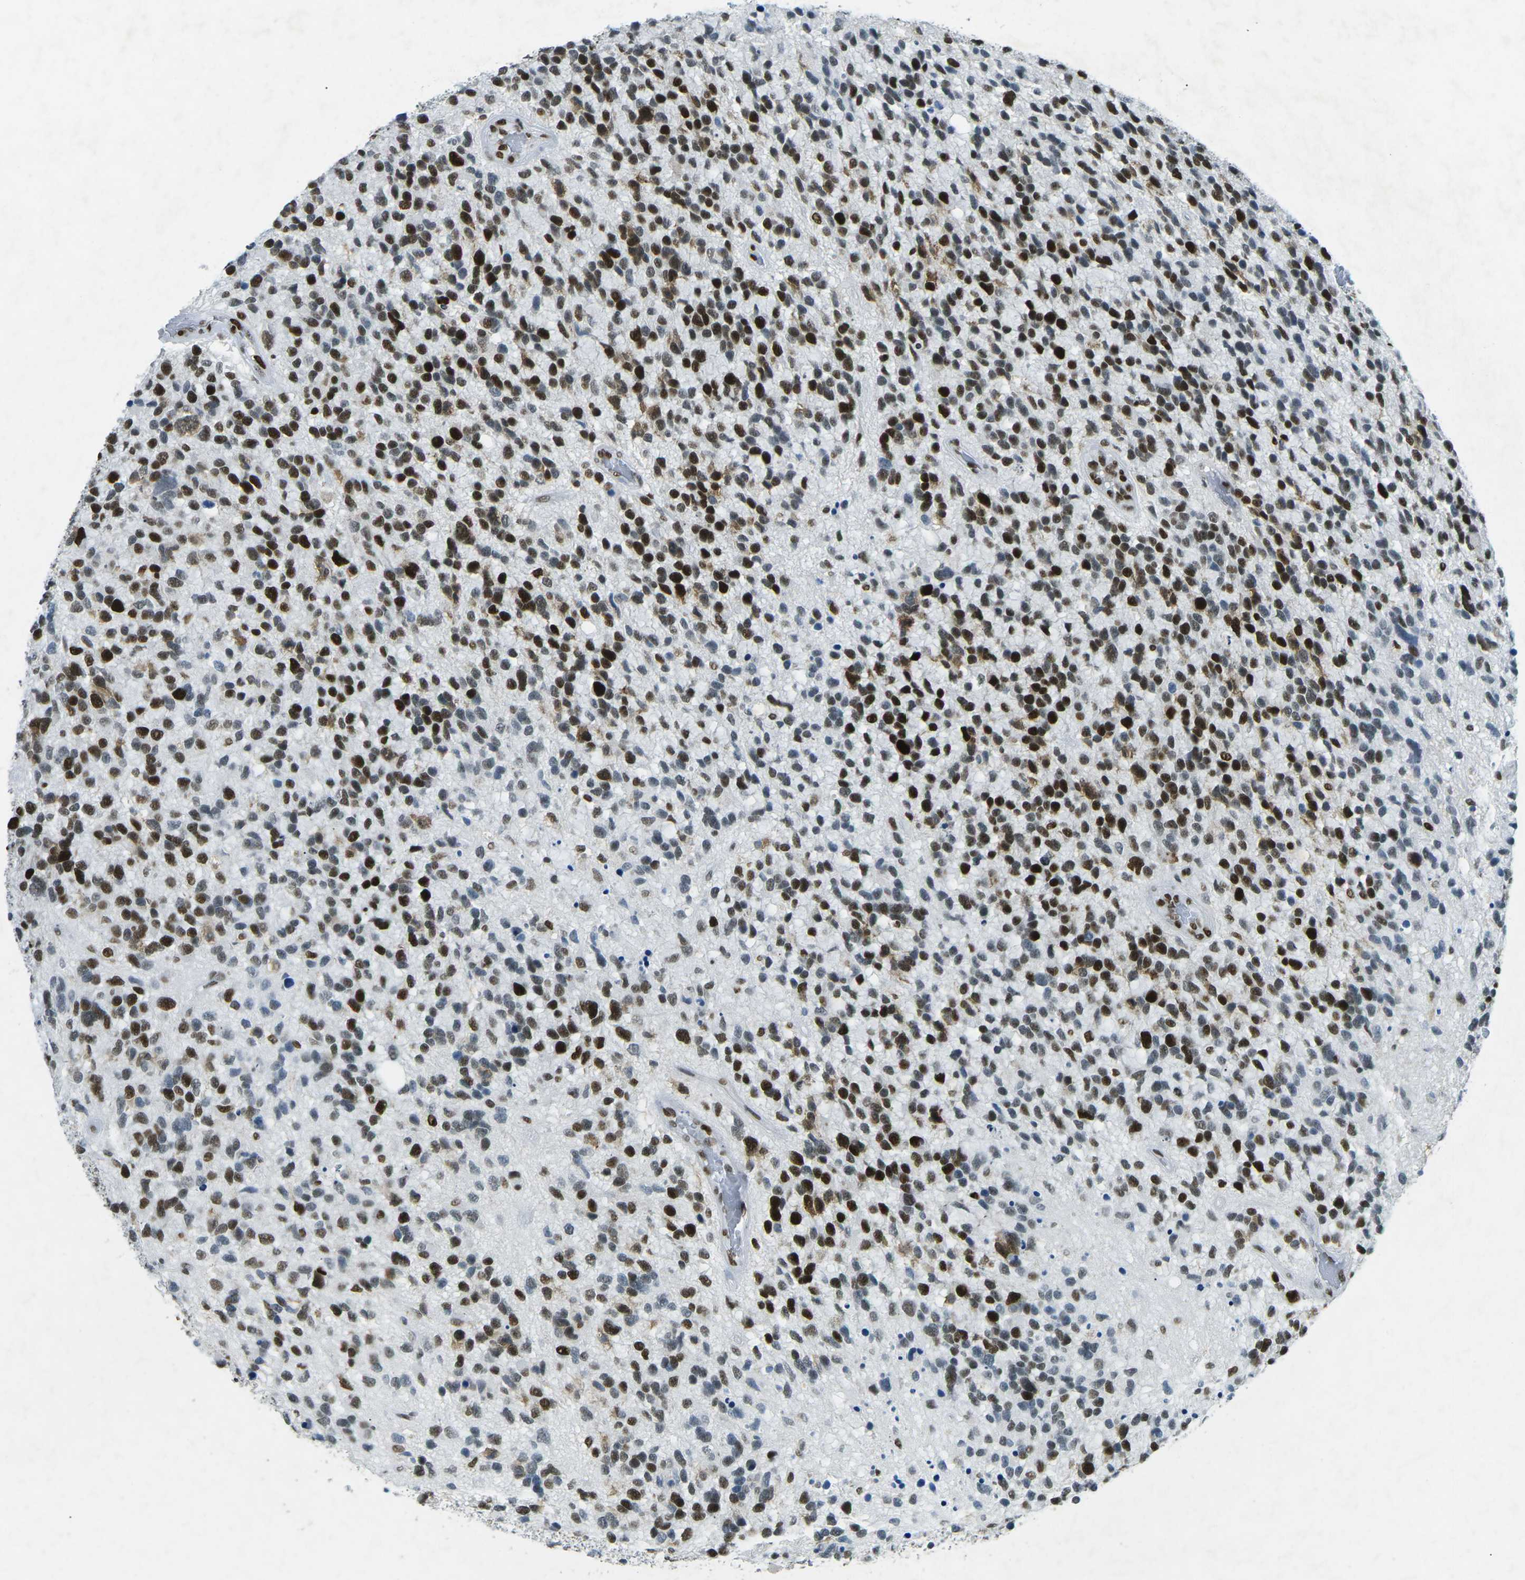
{"staining": {"intensity": "strong", "quantity": ">75%", "location": "nuclear"}, "tissue": "glioma", "cell_type": "Tumor cells", "image_type": "cancer", "snomed": [{"axis": "morphology", "description": "Glioma, malignant, High grade"}, {"axis": "topography", "description": "Brain"}], "caption": "Human glioma stained with a brown dye reveals strong nuclear positive staining in approximately >75% of tumor cells.", "gene": "RB1", "patient": {"sex": "female", "age": 58}}